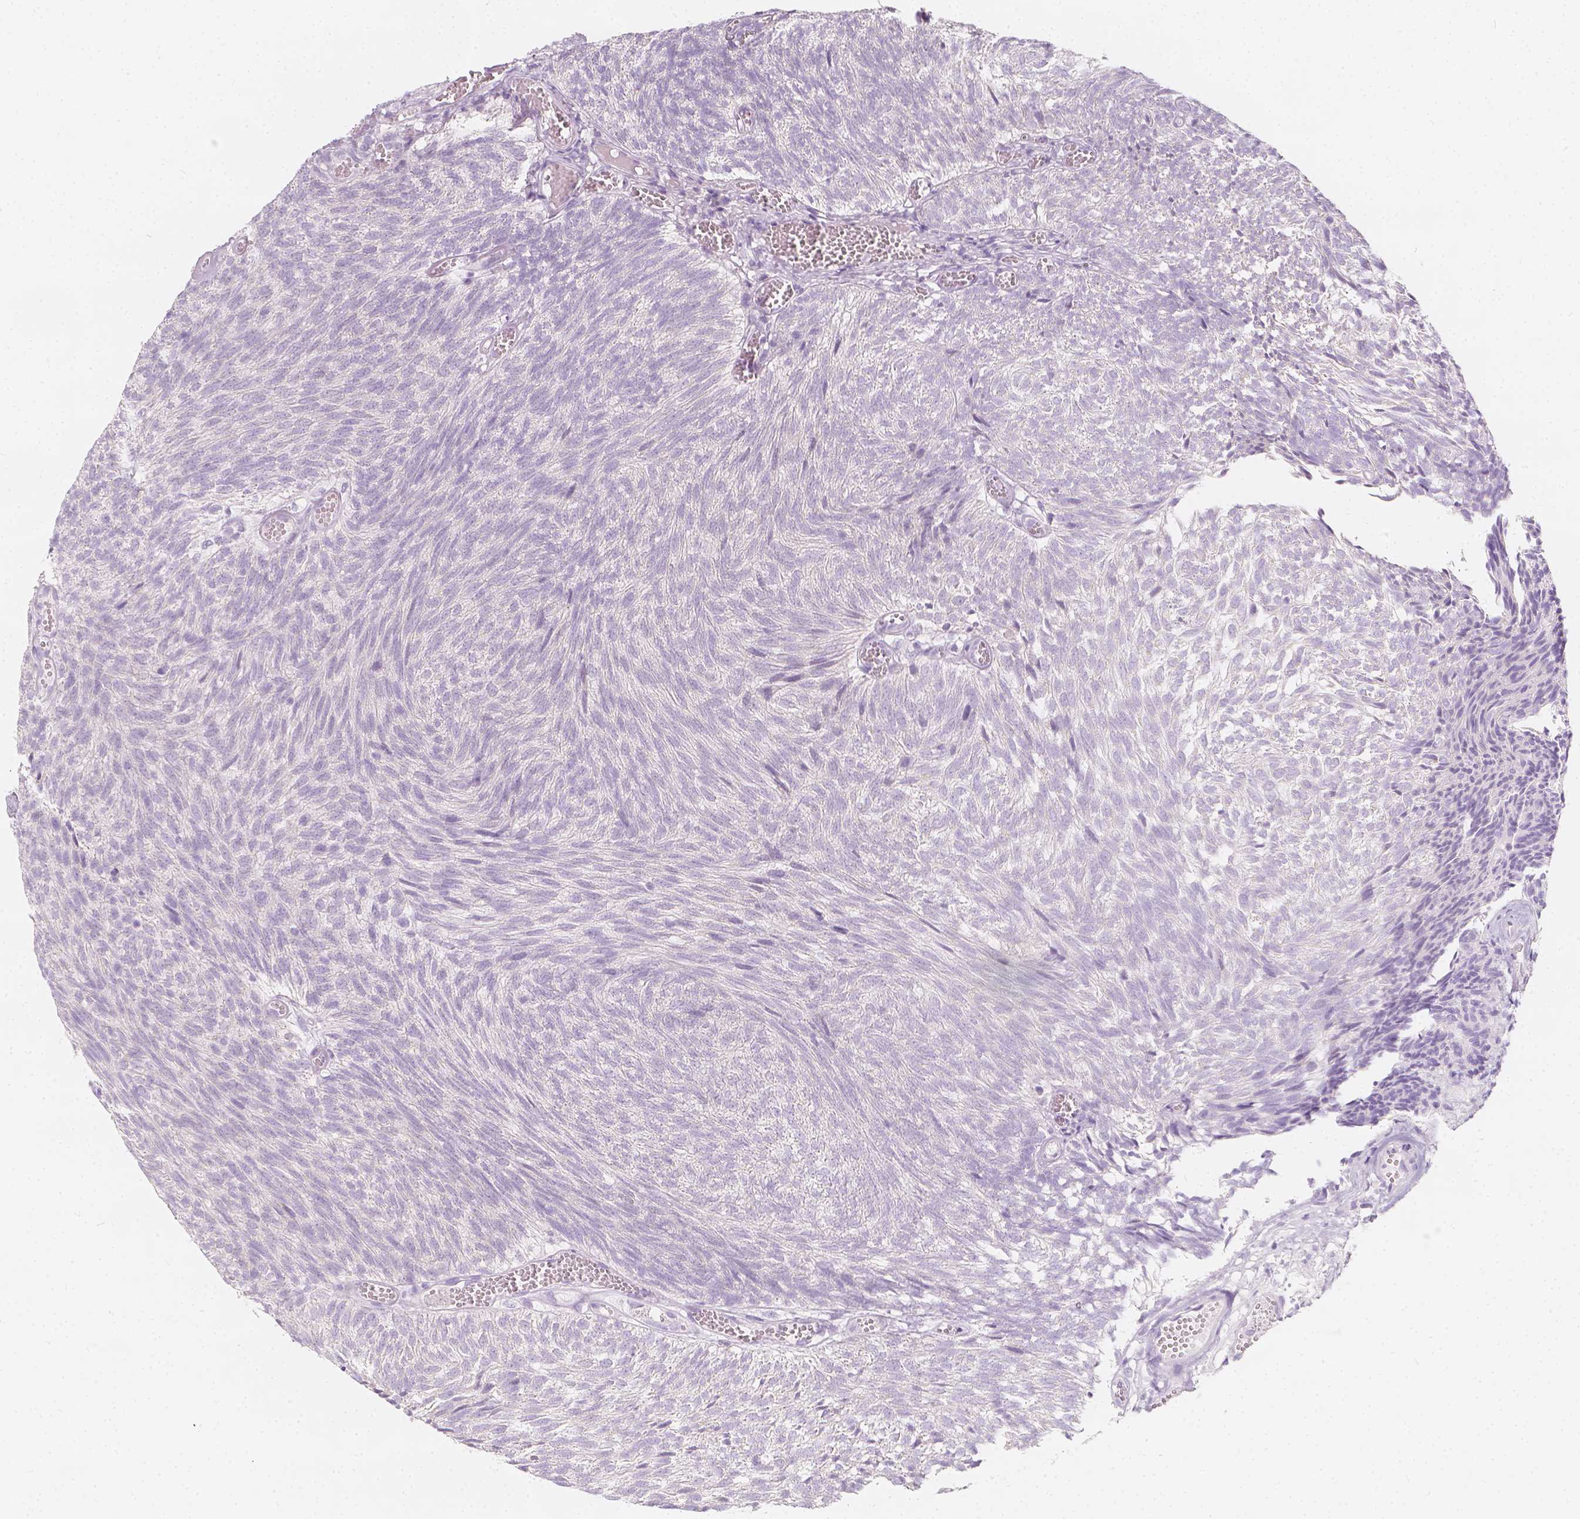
{"staining": {"intensity": "negative", "quantity": "none", "location": "none"}, "tissue": "urothelial cancer", "cell_type": "Tumor cells", "image_type": "cancer", "snomed": [{"axis": "morphology", "description": "Urothelial carcinoma, Low grade"}, {"axis": "topography", "description": "Urinary bladder"}], "caption": "Immunohistochemical staining of urothelial carcinoma (low-grade) reveals no significant staining in tumor cells.", "gene": "RBFOX1", "patient": {"sex": "male", "age": 77}}